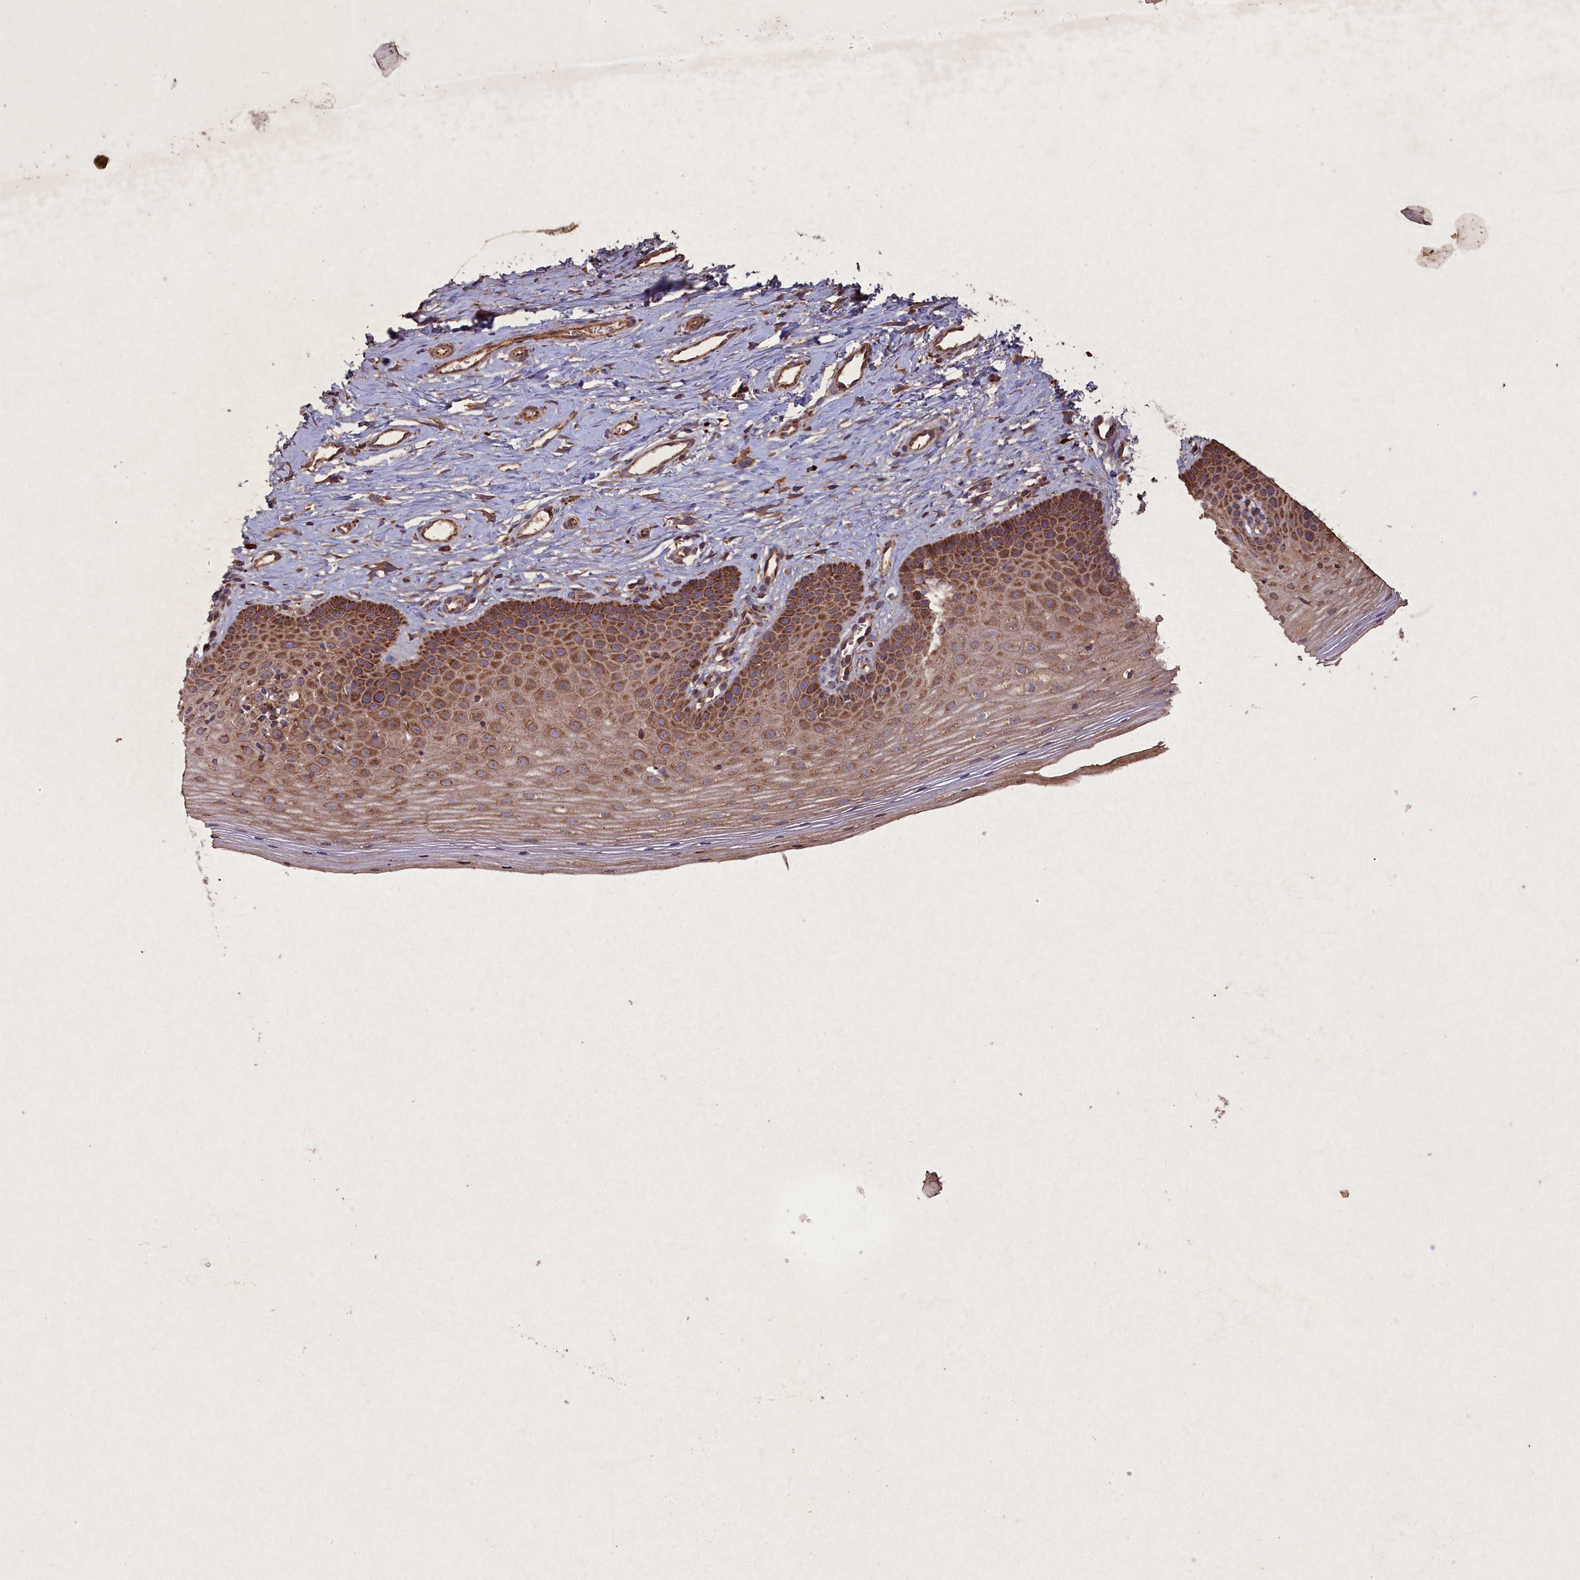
{"staining": {"intensity": "moderate", "quantity": "25%-75%", "location": "cytoplasmic/membranous"}, "tissue": "cervix", "cell_type": "Glandular cells", "image_type": "normal", "snomed": [{"axis": "morphology", "description": "Normal tissue, NOS"}, {"axis": "topography", "description": "Cervix"}], "caption": "A medium amount of moderate cytoplasmic/membranous staining is present in about 25%-75% of glandular cells in unremarkable cervix. (Brightfield microscopy of DAB IHC at high magnification).", "gene": "CIAO2B", "patient": {"sex": "female", "age": 36}}